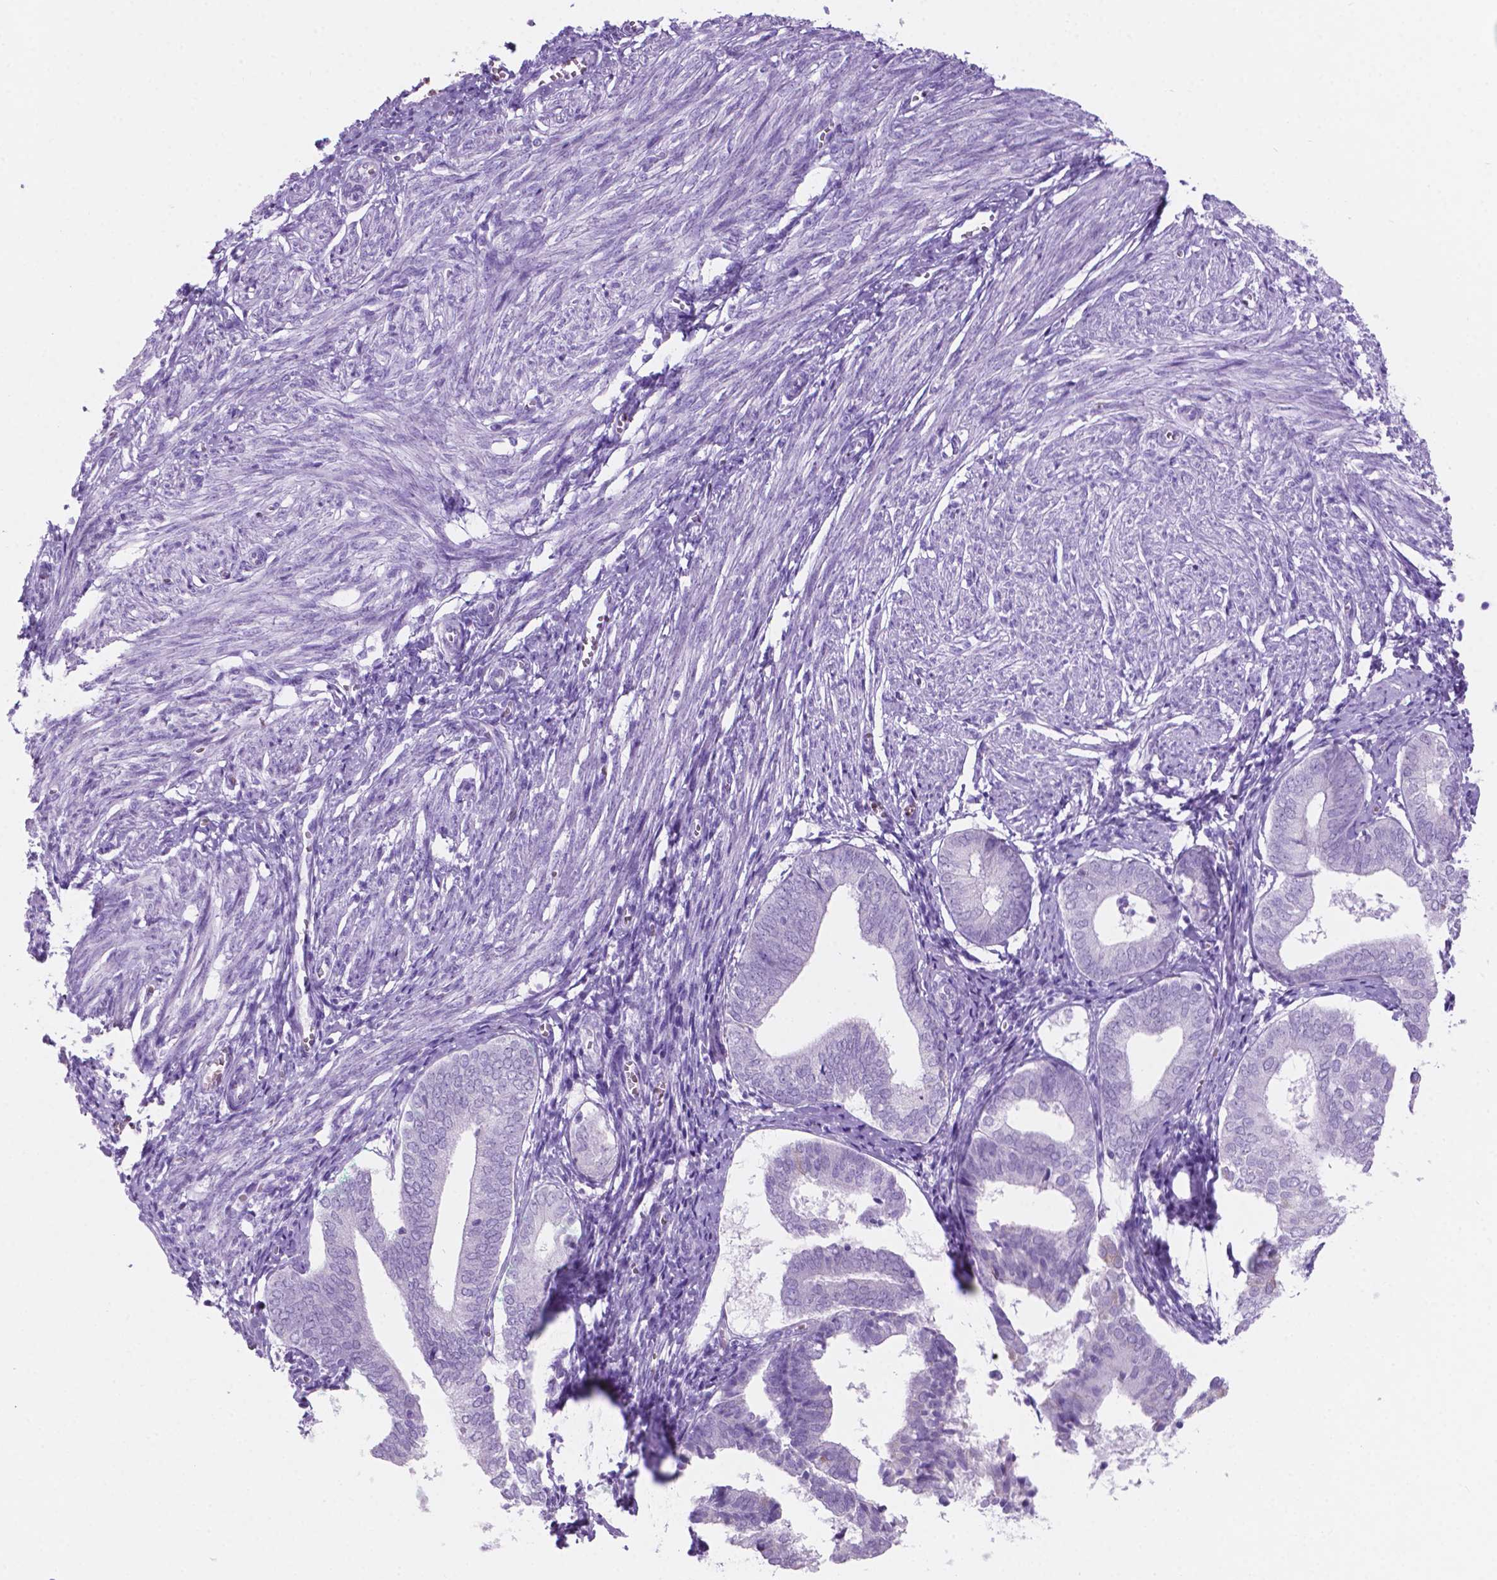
{"staining": {"intensity": "negative", "quantity": "none", "location": "none"}, "tissue": "endometrium", "cell_type": "Cells in endometrial stroma", "image_type": "normal", "snomed": [{"axis": "morphology", "description": "Normal tissue, NOS"}, {"axis": "topography", "description": "Endometrium"}], "caption": "This is a micrograph of IHC staining of unremarkable endometrium, which shows no expression in cells in endometrial stroma.", "gene": "GRIN2B", "patient": {"sex": "female", "age": 50}}